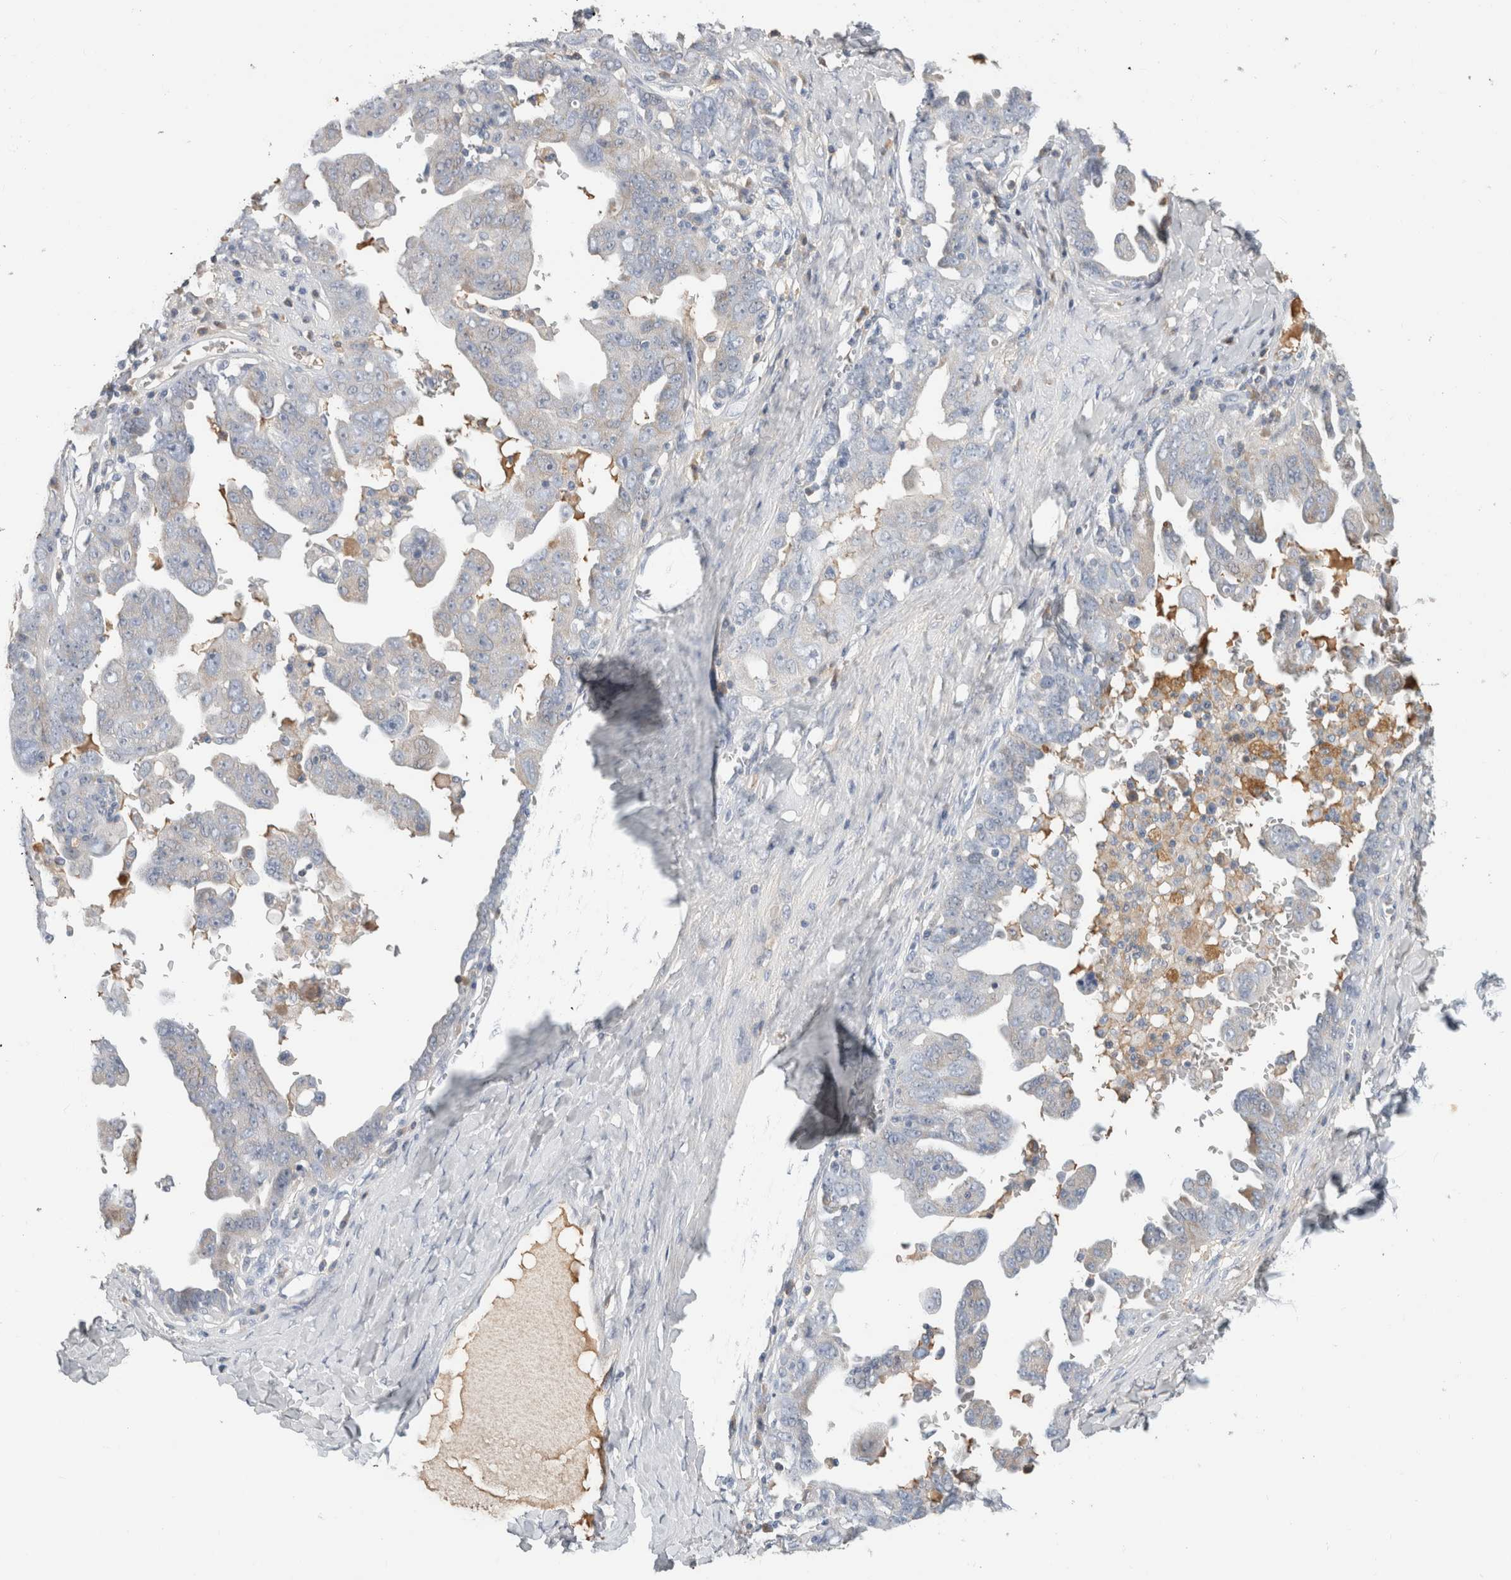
{"staining": {"intensity": "negative", "quantity": "none", "location": "none"}, "tissue": "ovarian cancer", "cell_type": "Tumor cells", "image_type": "cancer", "snomed": [{"axis": "morphology", "description": "Carcinoma, endometroid"}, {"axis": "topography", "description": "Ovary"}], "caption": "Ovarian cancer (endometroid carcinoma) was stained to show a protein in brown. There is no significant positivity in tumor cells.", "gene": "SCGB1A1", "patient": {"sex": "female", "age": 62}}